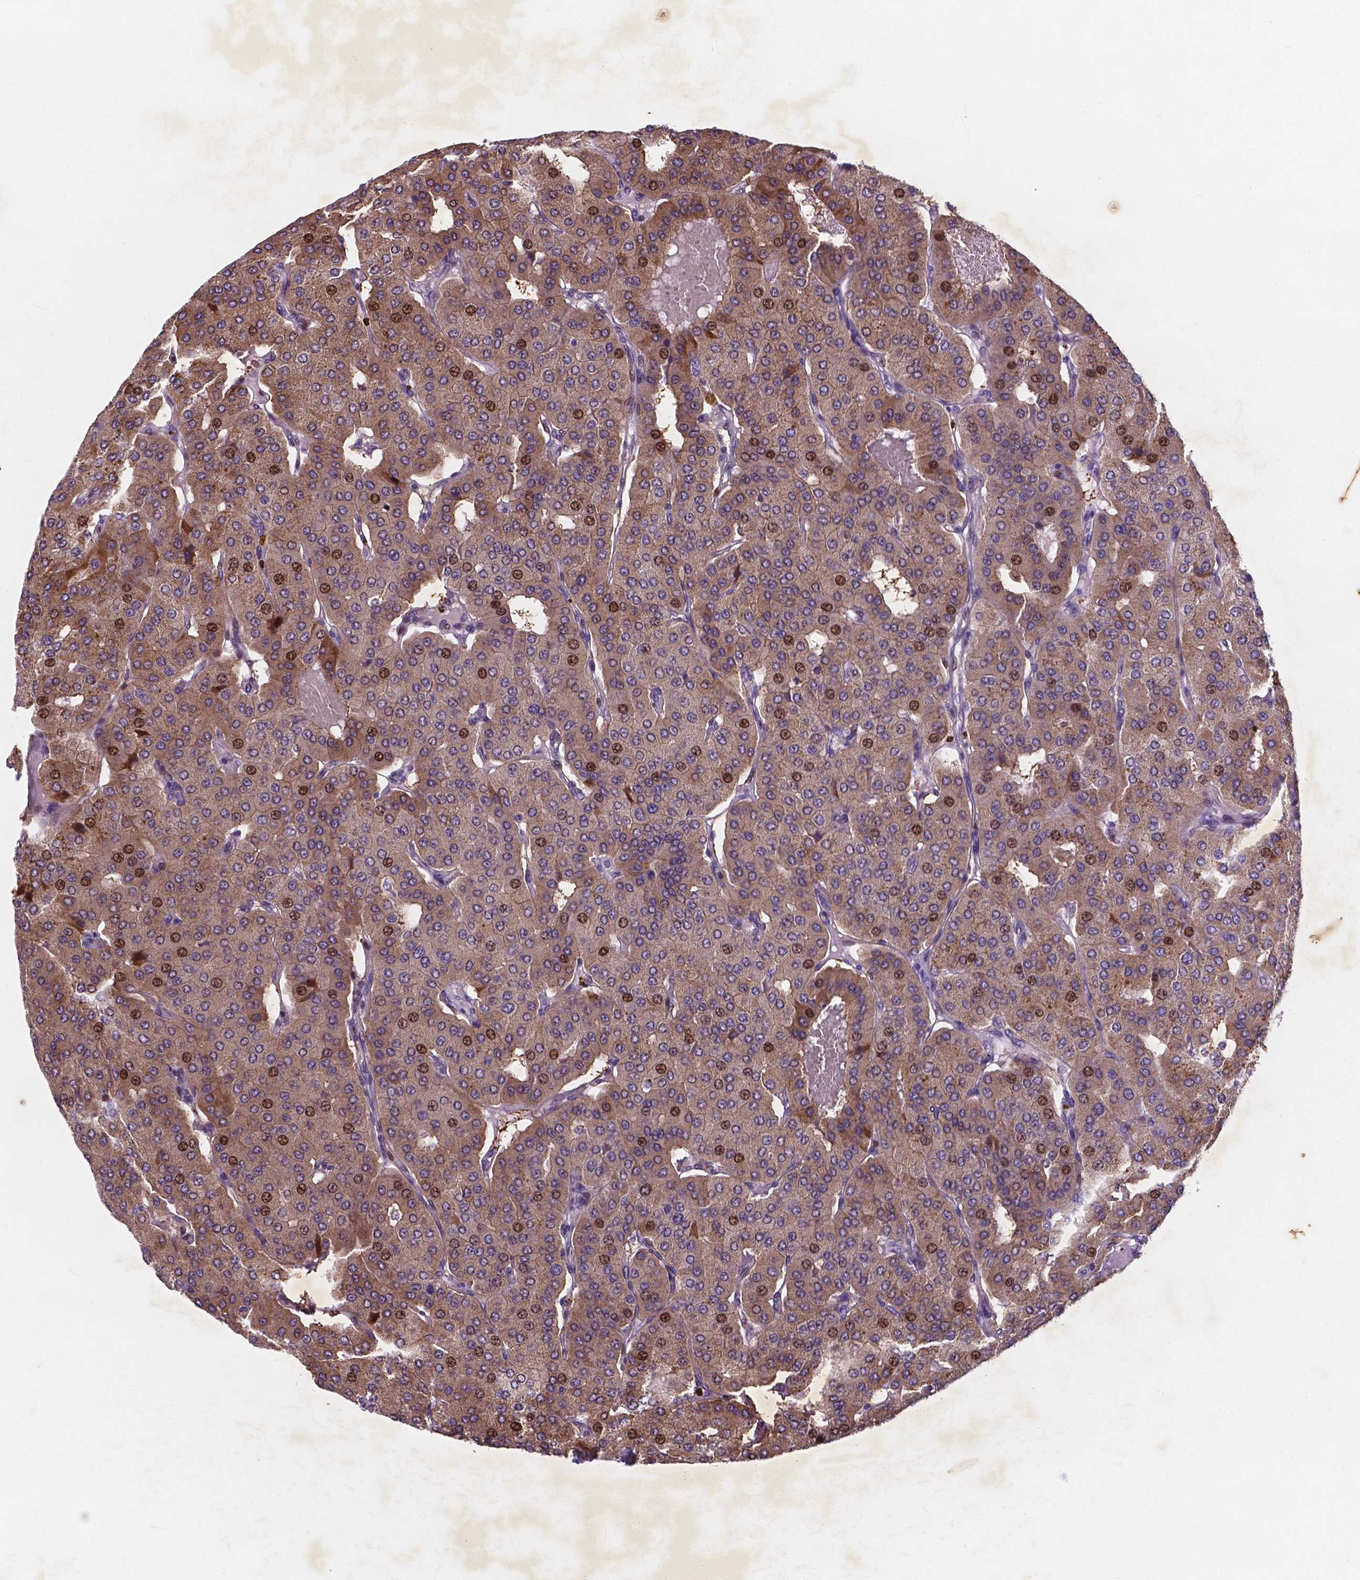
{"staining": {"intensity": "moderate", "quantity": "25%-75%", "location": "cytoplasmic/membranous,nuclear"}, "tissue": "parathyroid gland", "cell_type": "Glandular cells", "image_type": "normal", "snomed": [{"axis": "morphology", "description": "Normal tissue, NOS"}, {"axis": "morphology", "description": "Adenoma, NOS"}, {"axis": "topography", "description": "Parathyroid gland"}], "caption": "The photomicrograph exhibits immunohistochemical staining of normal parathyroid gland. There is moderate cytoplasmic/membranous,nuclear positivity is present in approximately 25%-75% of glandular cells.", "gene": "TM4SF20", "patient": {"sex": "female", "age": 86}}